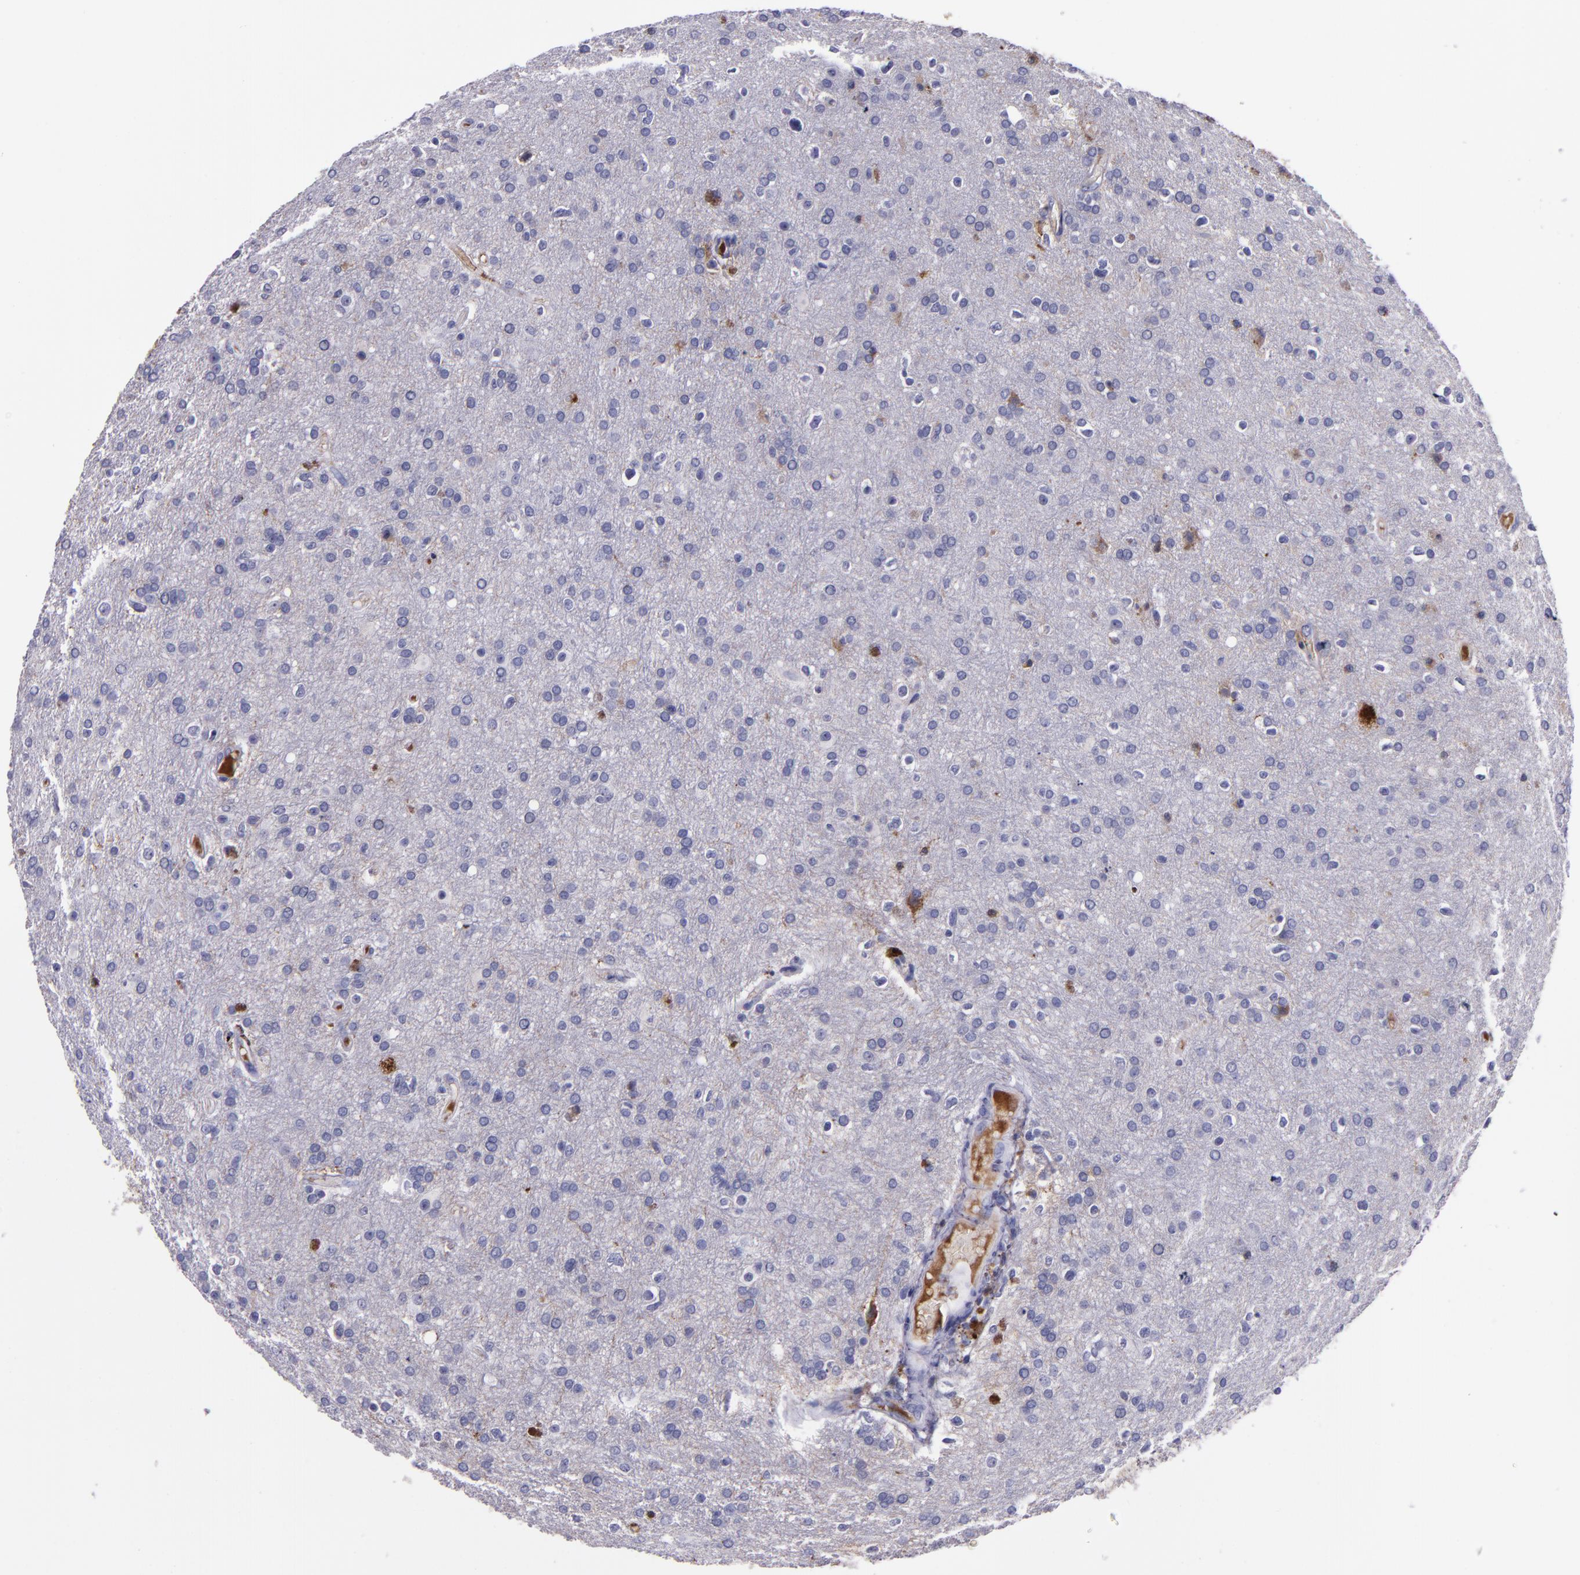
{"staining": {"intensity": "negative", "quantity": "none", "location": "none"}, "tissue": "glioma", "cell_type": "Tumor cells", "image_type": "cancer", "snomed": [{"axis": "morphology", "description": "Glioma, malignant, High grade"}, {"axis": "topography", "description": "Brain"}], "caption": "IHC micrograph of glioma stained for a protein (brown), which exhibits no staining in tumor cells.", "gene": "APOH", "patient": {"sex": "male", "age": 33}}